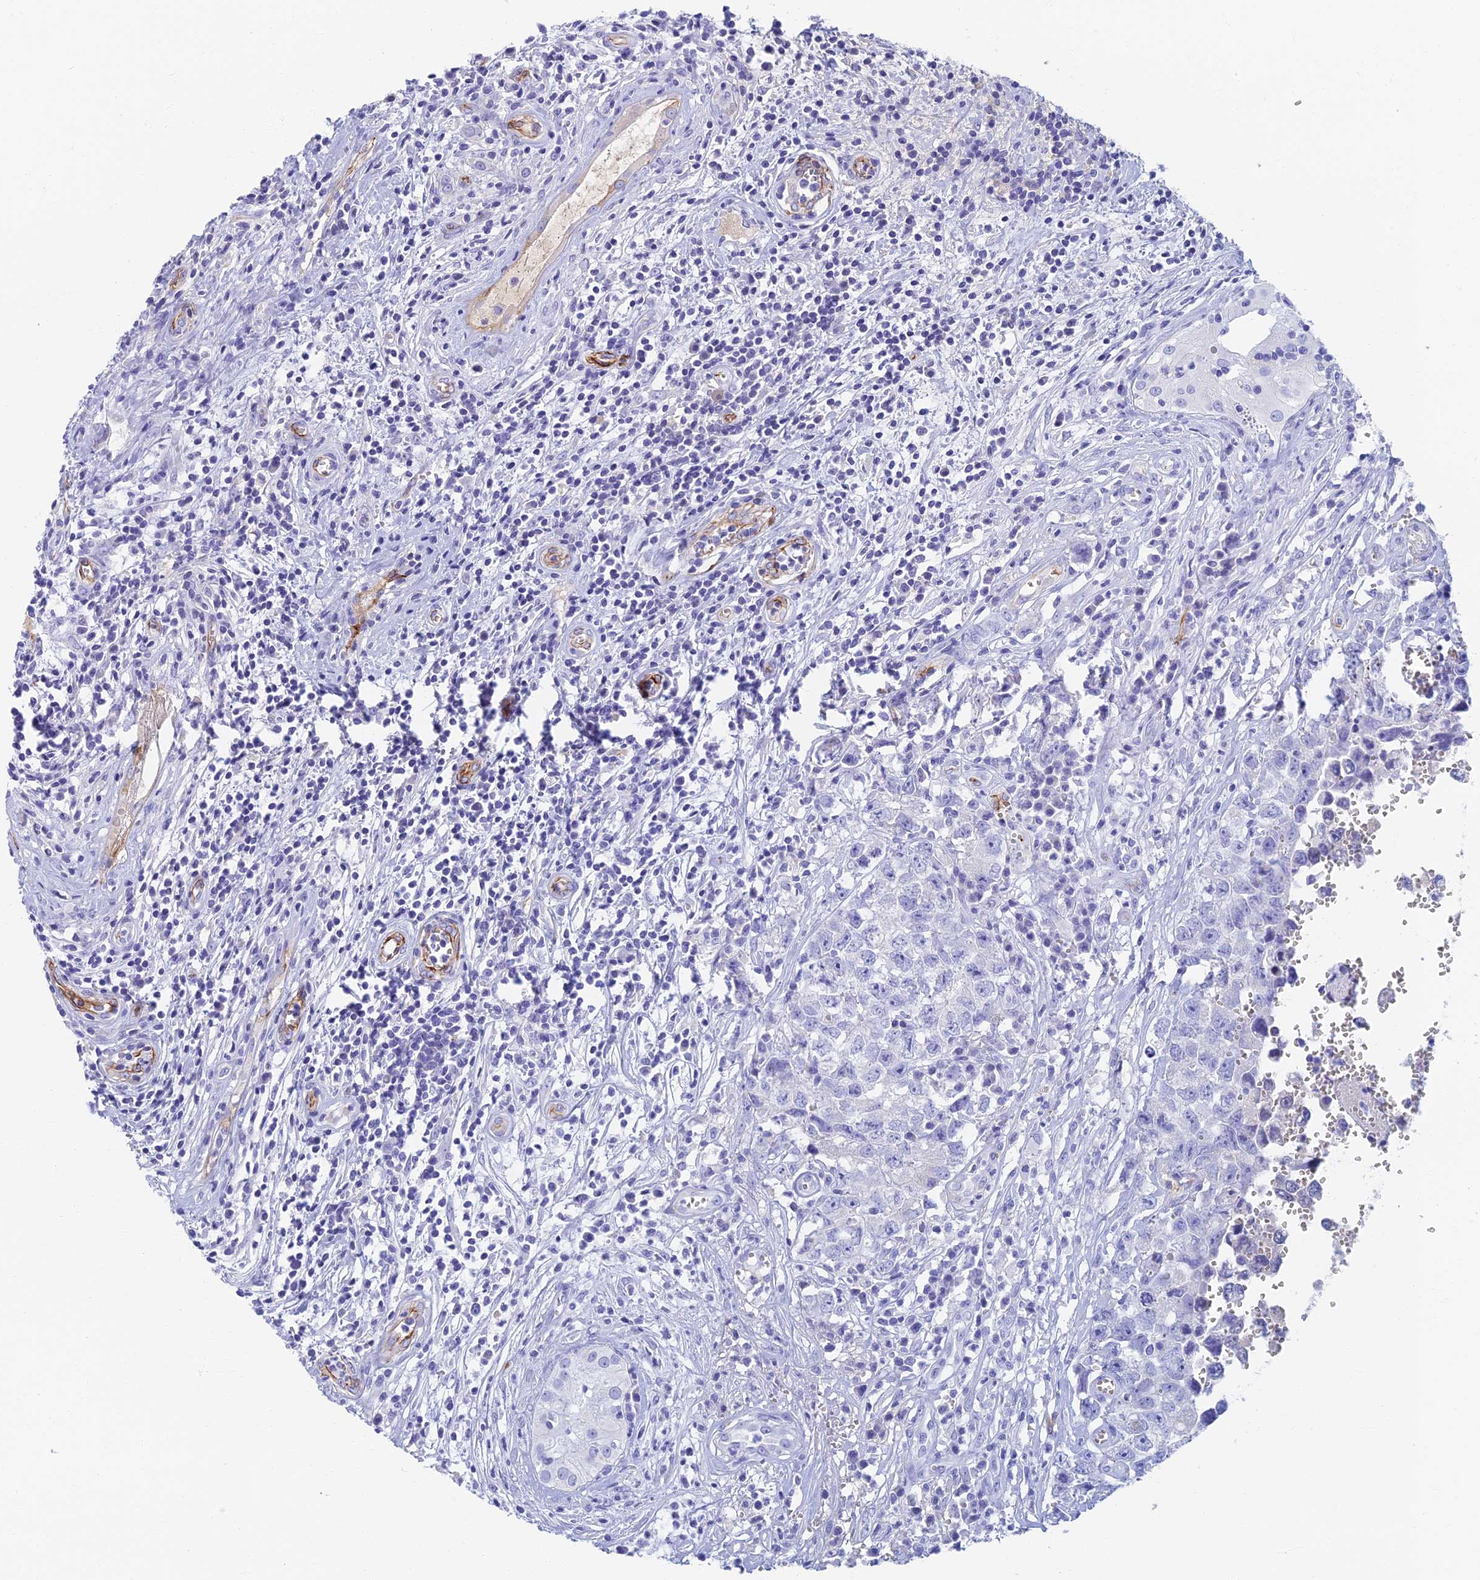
{"staining": {"intensity": "negative", "quantity": "none", "location": "none"}, "tissue": "testis cancer", "cell_type": "Tumor cells", "image_type": "cancer", "snomed": [{"axis": "morphology", "description": "Seminoma, NOS"}, {"axis": "morphology", "description": "Carcinoma, Embryonal, NOS"}, {"axis": "topography", "description": "Testis"}], "caption": "A high-resolution photomicrograph shows immunohistochemistry (IHC) staining of testis cancer, which reveals no significant positivity in tumor cells.", "gene": "ETFRF1", "patient": {"sex": "male", "age": 29}}